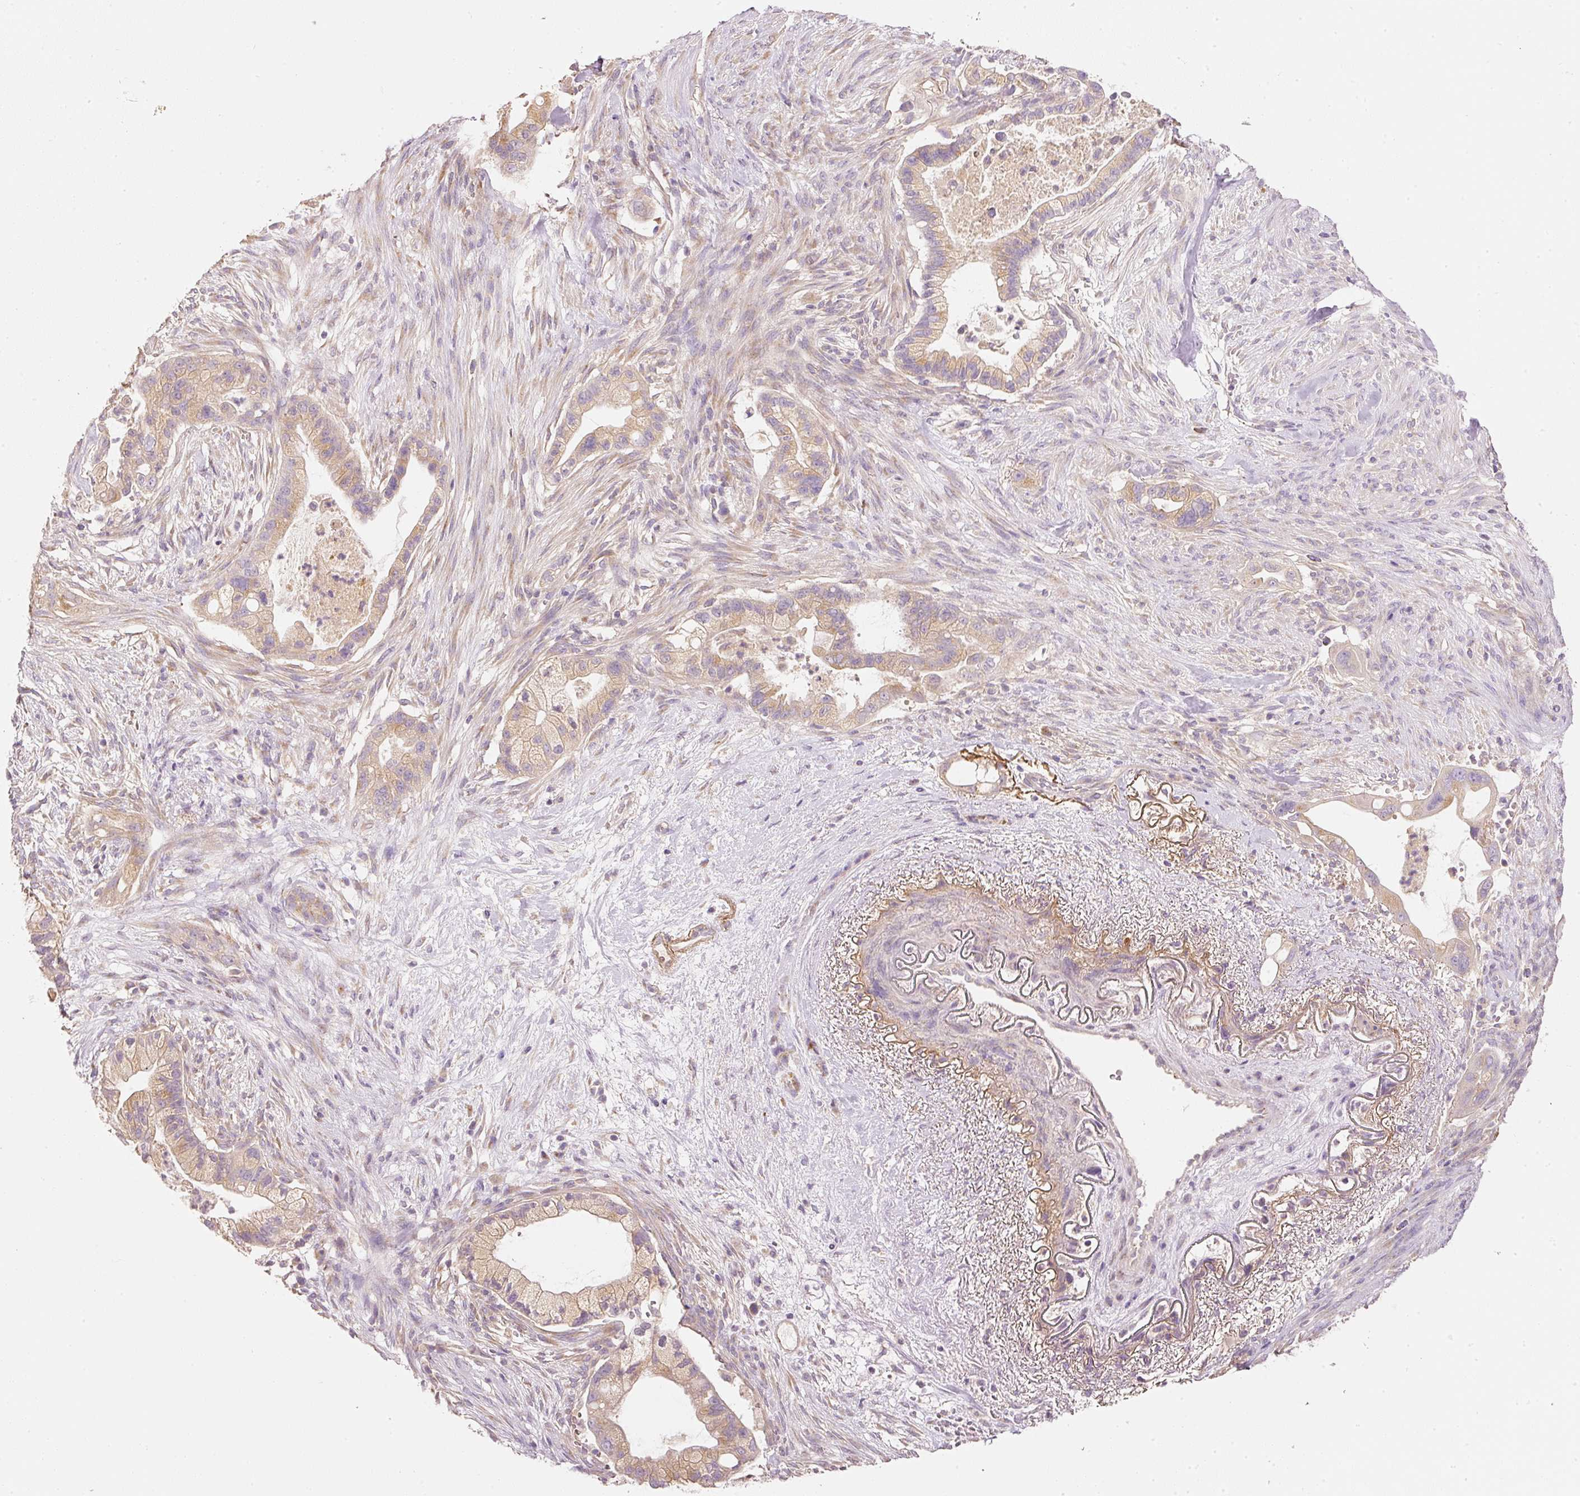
{"staining": {"intensity": "weak", "quantity": ">75%", "location": "cytoplasmic/membranous"}, "tissue": "pancreatic cancer", "cell_type": "Tumor cells", "image_type": "cancer", "snomed": [{"axis": "morphology", "description": "Adenocarcinoma, NOS"}, {"axis": "topography", "description": "Pancreas"}], "caption": "Tumor cells reveal low levels of weak cytoplasmic/membranous expression in approximately >75% of cells in human pancreatic cancer (adenocarcinoma).", "gene": "RNF167", "patient": {"sex": "male", "age": 44}}